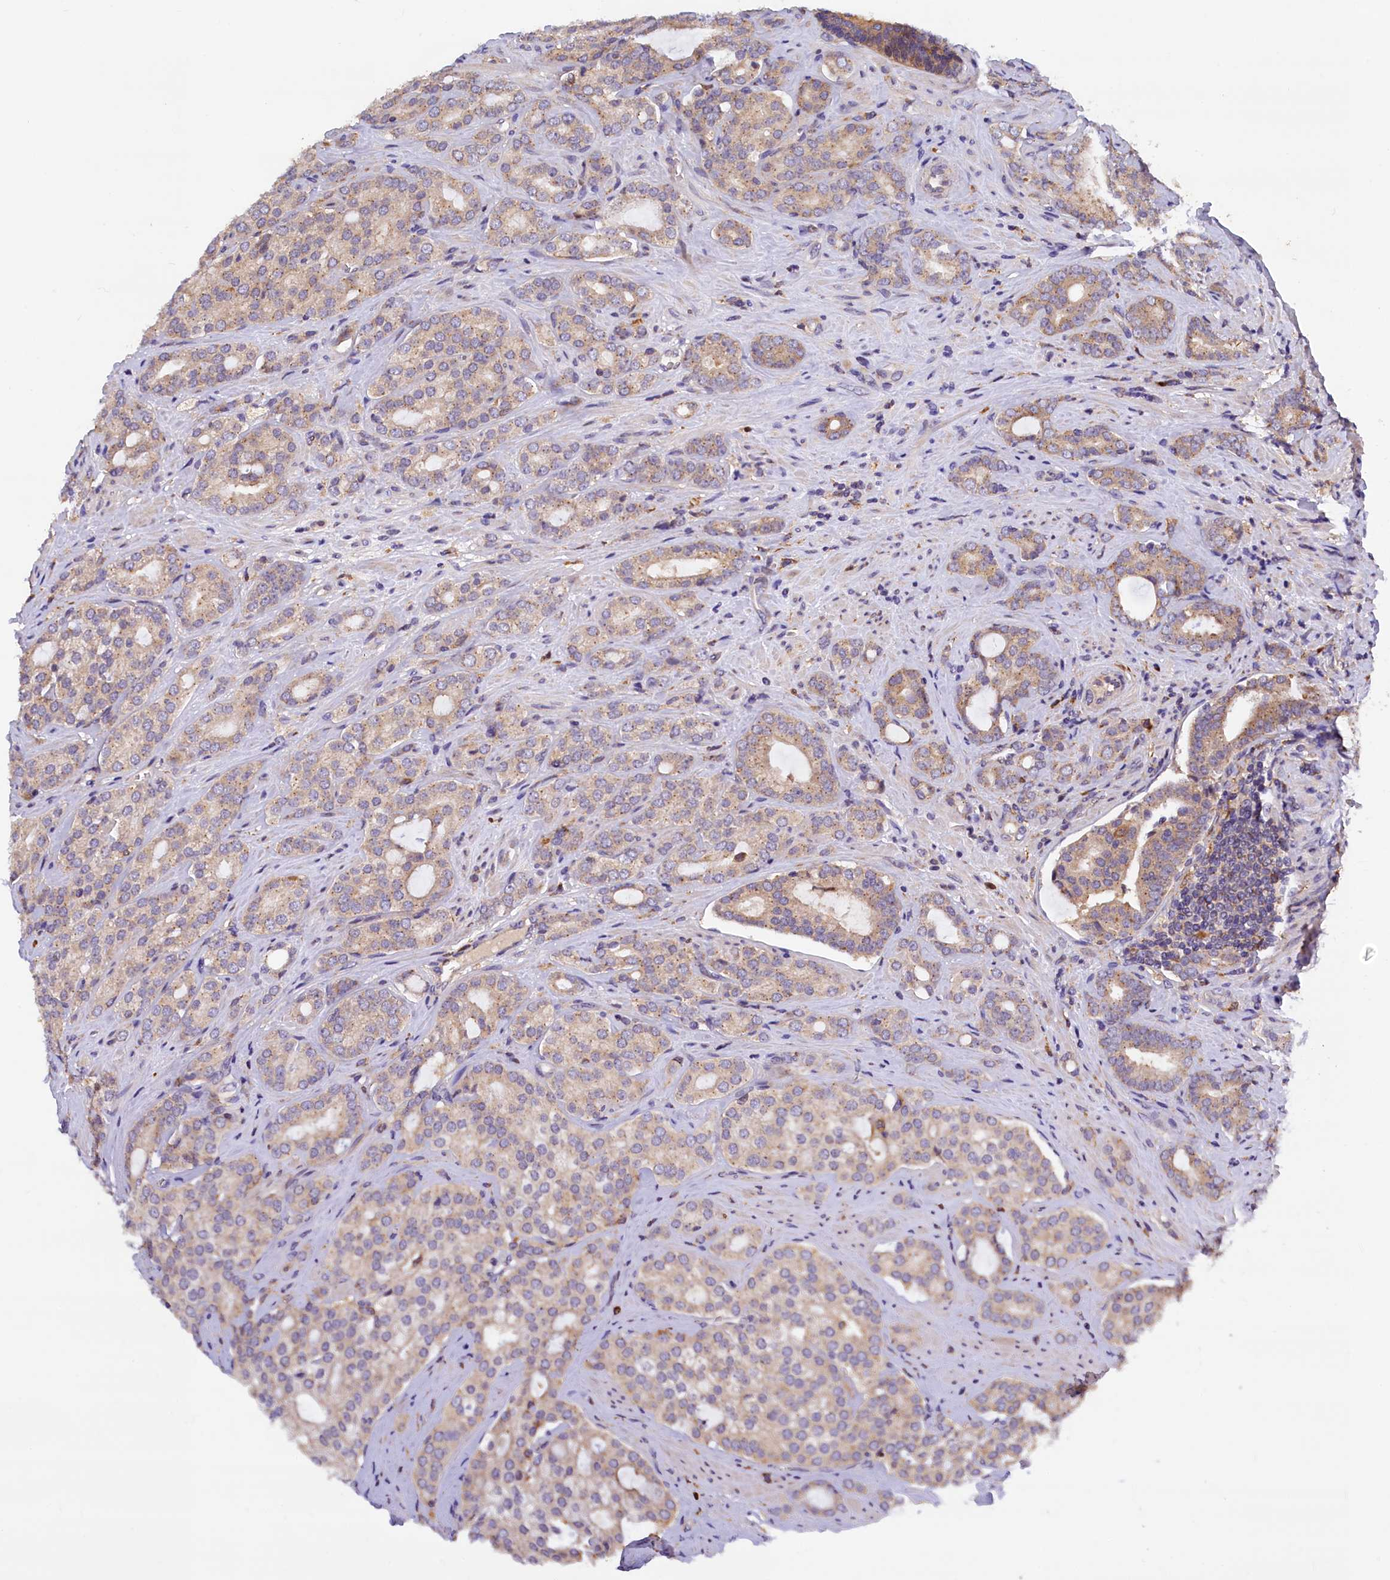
{"staining": {"intensity": "weak", "quantity": ">75%", "location": "cytoplasmic/membranous"}, "tissue": "prostate cancer", "cell_type": "Tumor cells", "image_type": "cancer", "snomed": [{"axis": "morphology", "description": "Adenocarcinoma, High grade"}, {"axis": "topography", "description": "Prostate"}], "caption": "Prostate cancer tissue shows weak cytoplasmic/membranous expression in about >75% of tumor cells, visualized by immunohistochemistry.", "gene": "NAIP", "patient": {"sex": "male", "age": 63}}